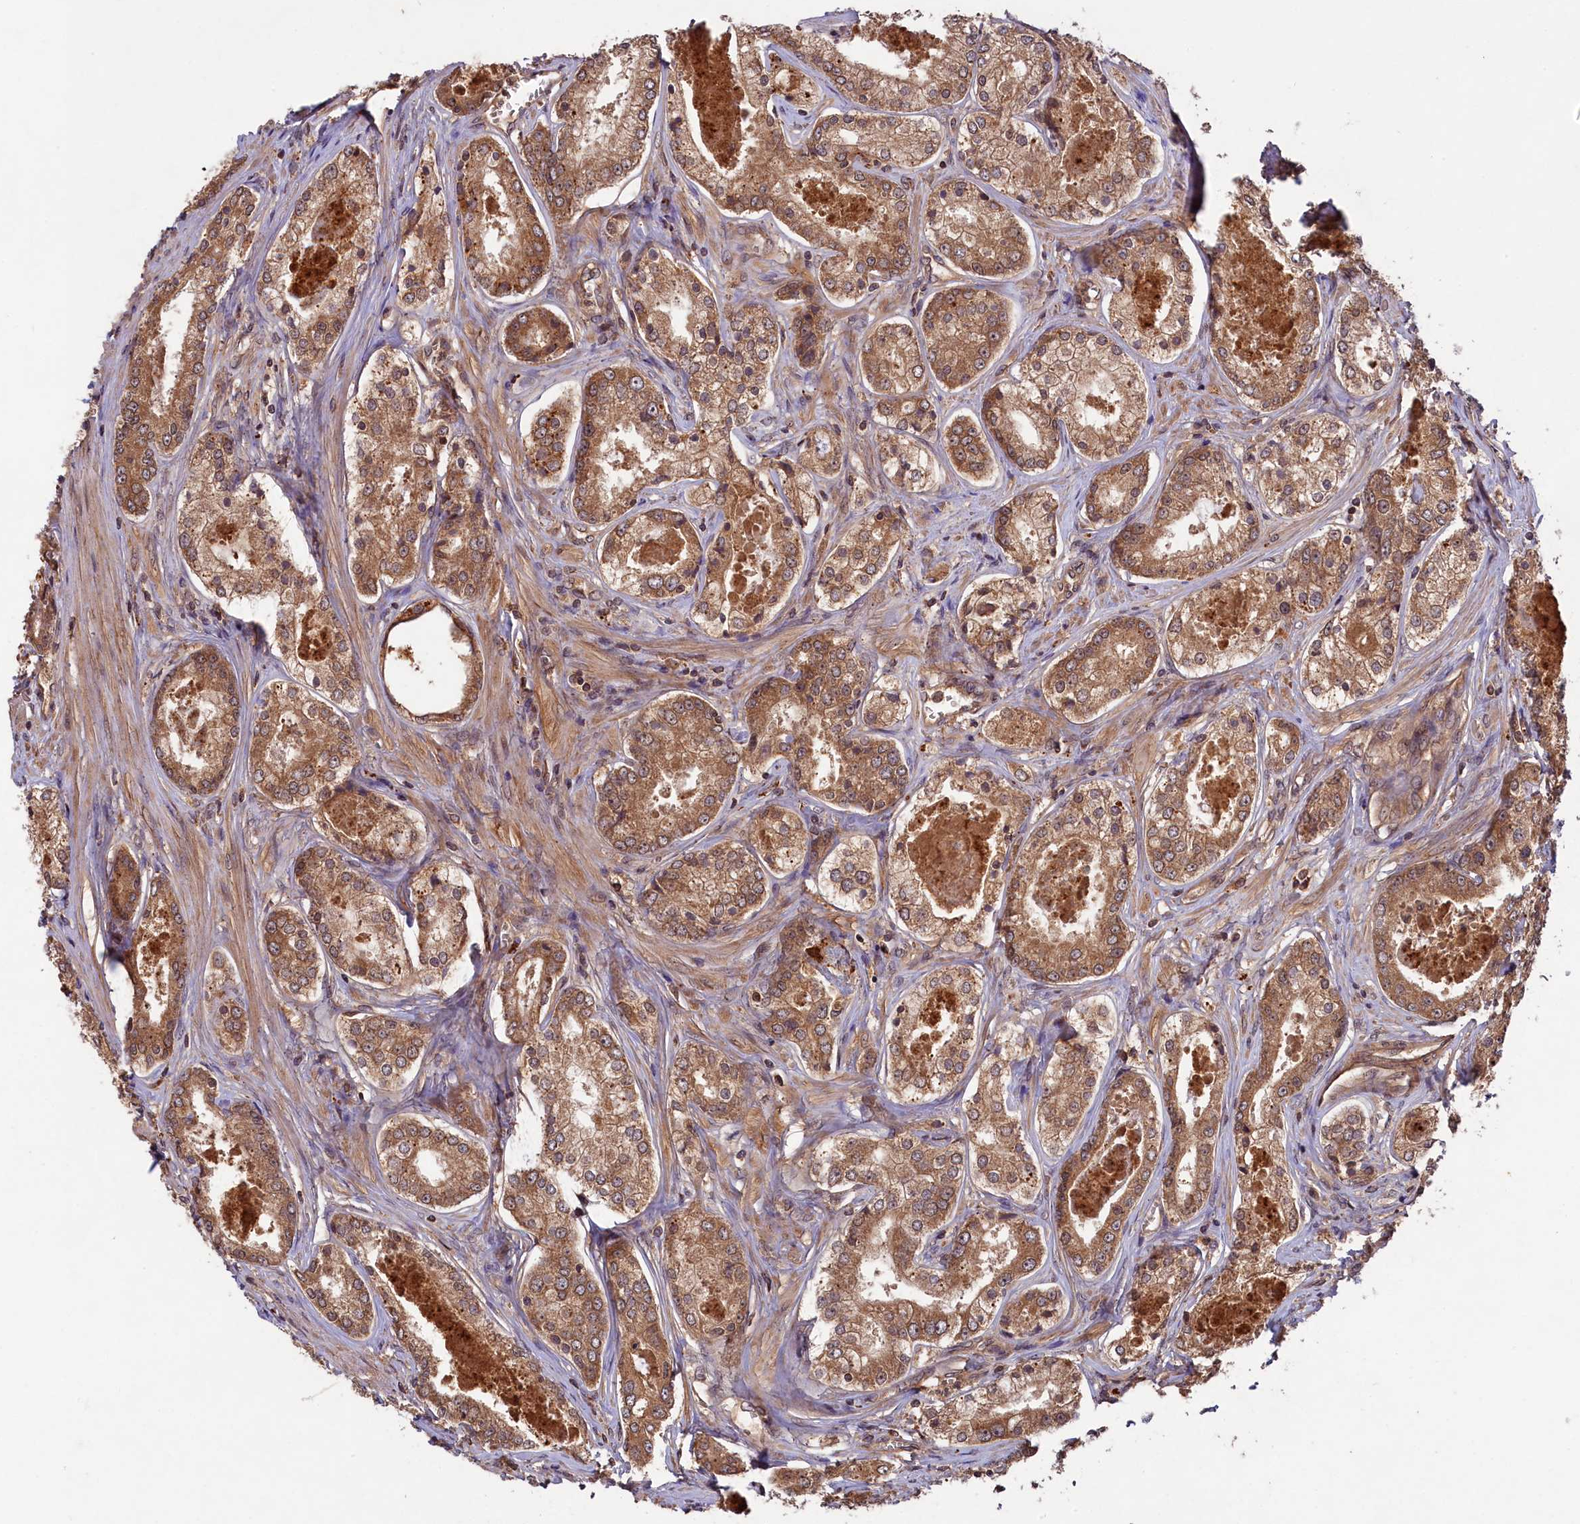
{"staining": {"intensity": "moderate", "quantity": ">75%", "location": "cytoplasmic/membranous"}, "tissue": "prostate cancer", "cell_type": "Tumor cells", "image_type": "cancer", "snomed": [{"axis": "morphology", "description": "Adenocarcinoma, Low grade"}, {"axis": "topography", "description": "Prostate"}], "caption": "Immunohistochemistry (IHC) photomicrograph of prostate cancer (adenocarcinoma (low-grade)) stained for a protein (brown), which shows medium levels of moderate cytoplasmic/membranous staining in approximately >75% of tumor cells.", "gene": "CHAC1", "patient": {"sex": "male", "age": 68}}